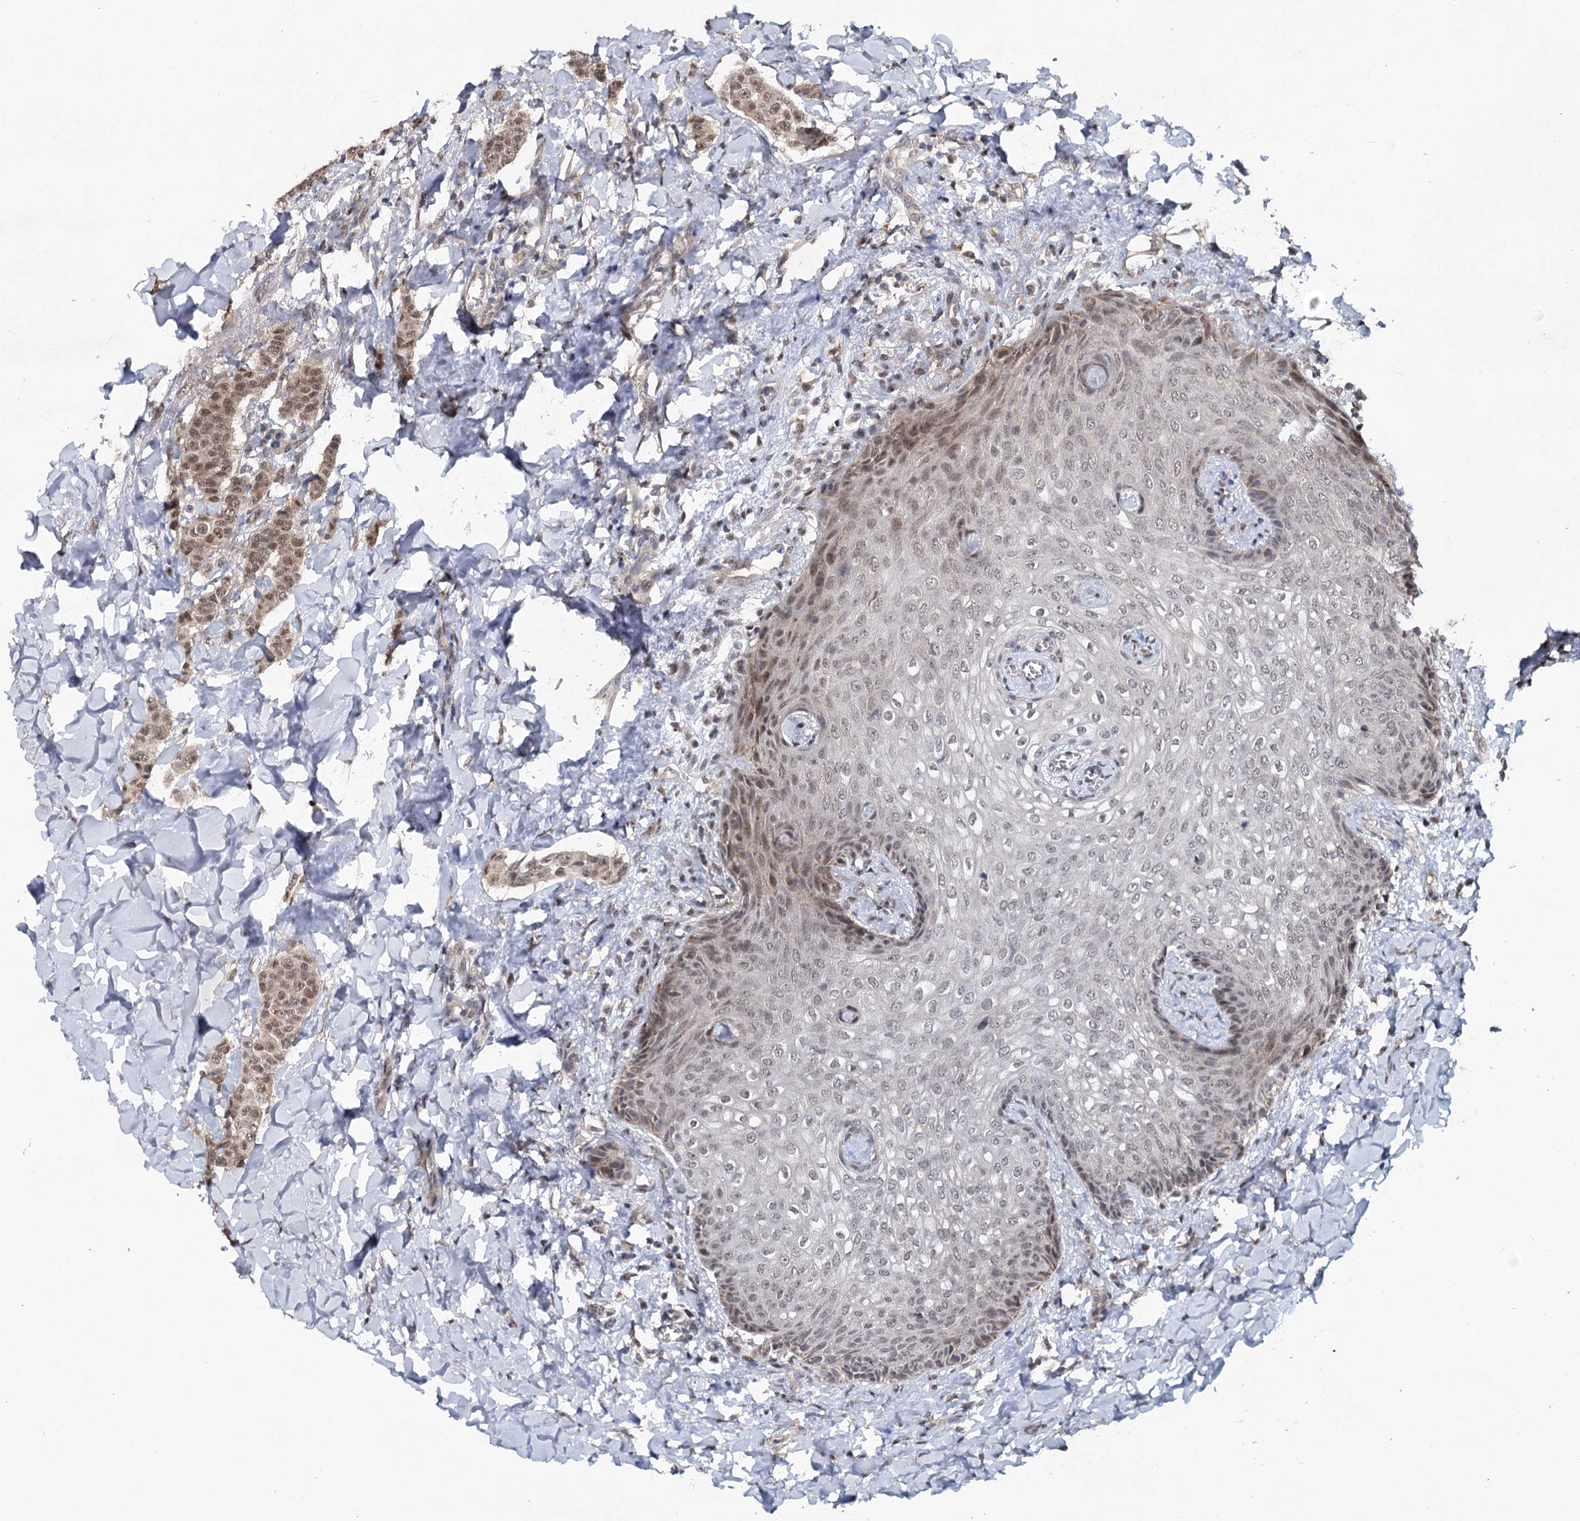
{"staining": {"intensity": "moderate", "quantity": "<25%", "location": "nuclear"}, "tissue": "breast cancer", "cell_type": "Tumor cells", "image_type": "cancer", "snomed": [{"axis": "morphology", "description": "Duct carcinoma"}, {"axis": "topography", "description": "Breast"}], "caption": "Human breast cancer stained for a protein (brown) shows moderate nuclear positive positivity in approximately <25% of tumor cells.", "gene": "MYG1", "patient": {"sex": "female", "age": 40}}